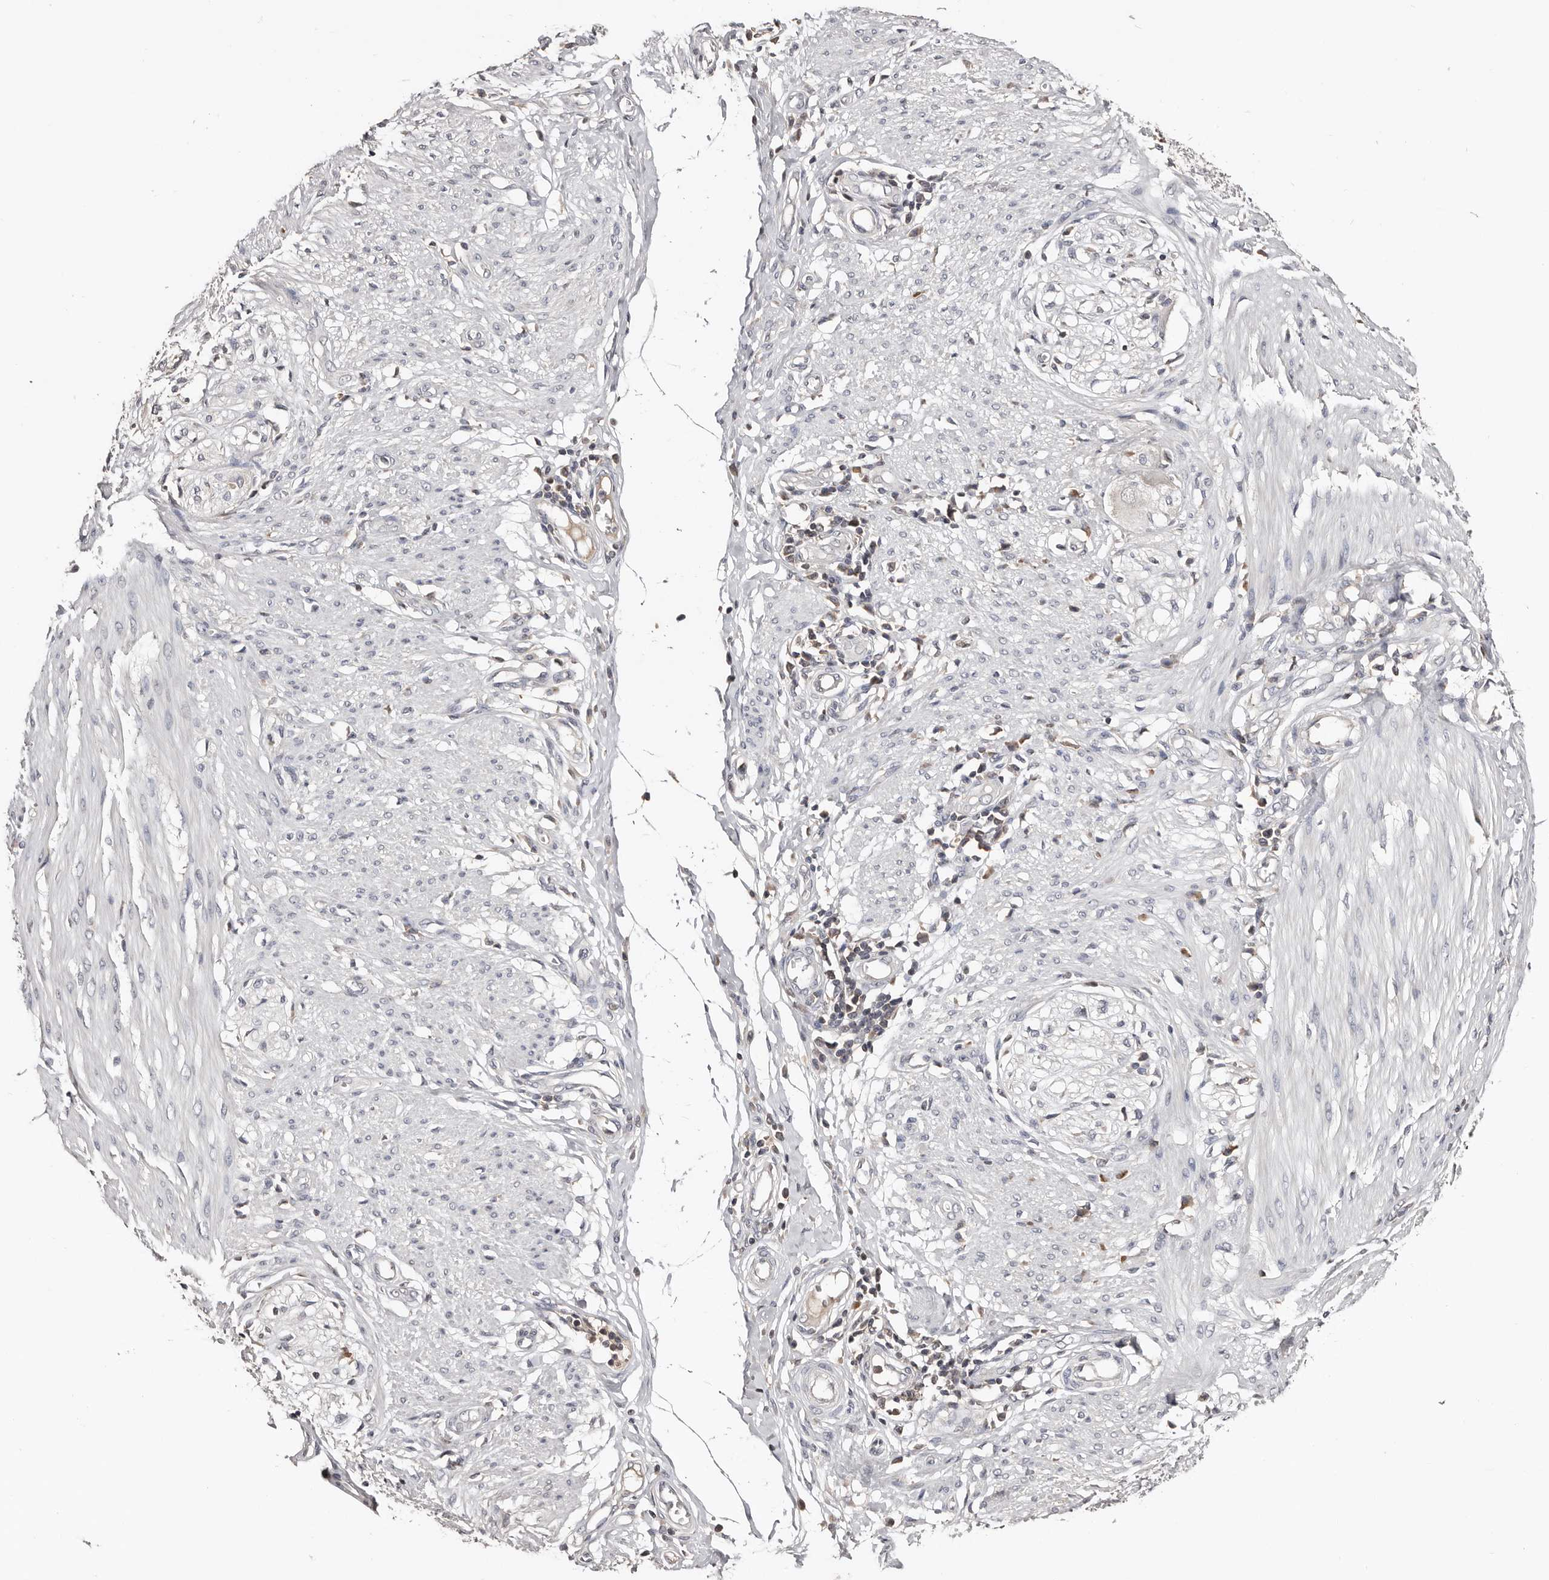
{"staining": {"intensity": "negative", "quantity": "none", "location": "none"}, "tissue": "smooth muscle", "cell_type": "Smooth muscle cells", "image_type": "normal", "snomed": [{"axis": "morphology", "description": "Normal tissue, NOS"}, {"axis": "morphology", "description": "Adenocarcinoma, NOS"}, {"axis": "topography", "description": "Colon"}, {"axis": "topography", "description": "Peripheral nerve tissue"}], "caption": "Smooth muscle stained for a protein using immunohistochemistry reveals no expression smooth muscle cells.", "gene": "SLC39A2", "patient": {"sex": "male", "age": 14}}